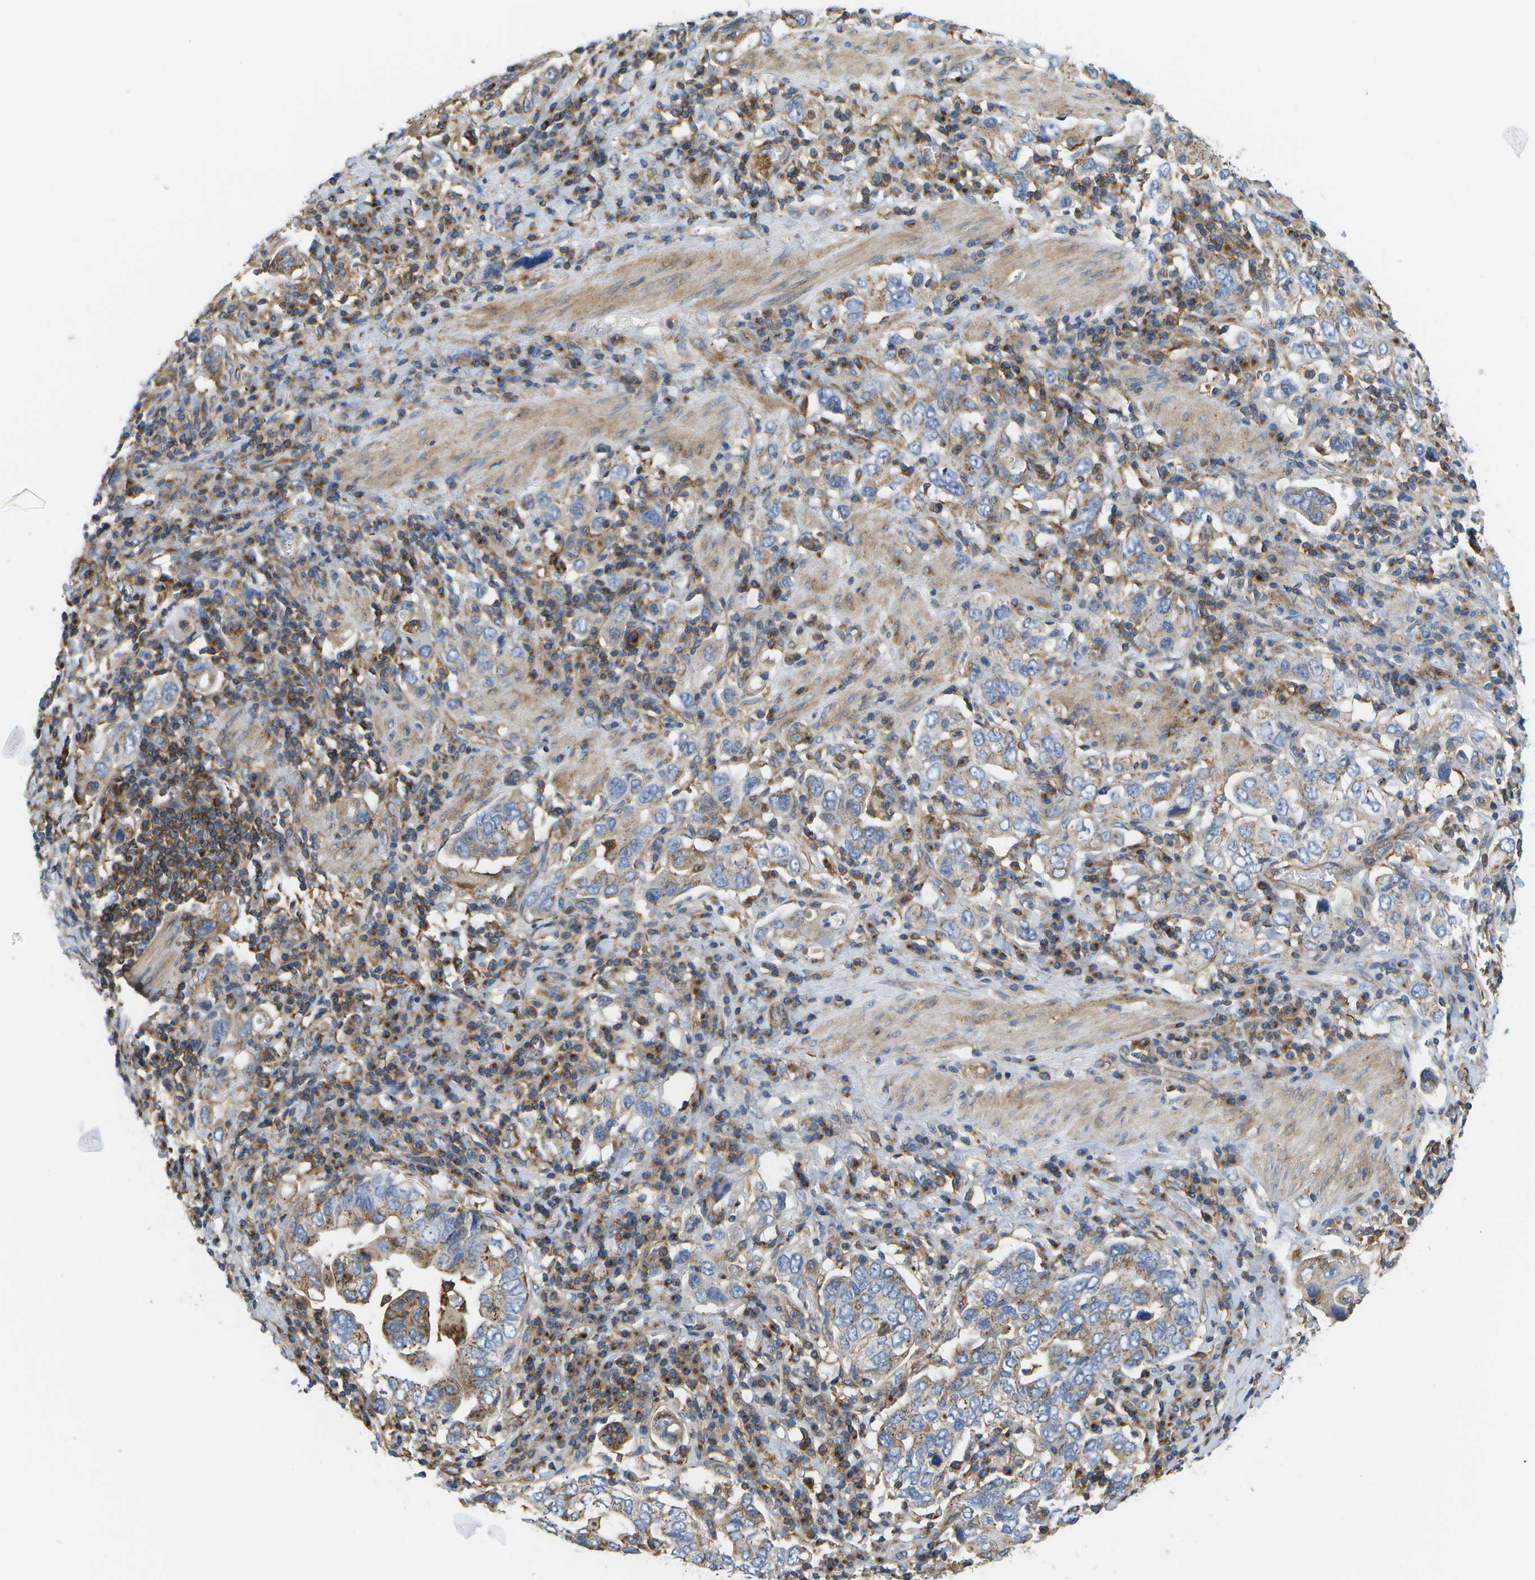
{"staining": {"intensity": "moderate", "quantity": ">75%", "location": "cytoplasmic/membranous"}, "tissue": "stomach cancer", "cell_type": "Tumor cells", "image_type": "cancer", "snomed": [{"axis": "morphology", "description": "Adenocarcinoma, NOS"}, {"axis": "topography", "description": "Stomach, upper"}], "caption": "Immunohistochemistry (IHC) (DAB) staining of human stomach adenocarcinoma shows moderate cytoplasmic/membranous protein expression in approximately >75% of tumor cells.", "gene": "BST2", "patient": {"sex": "male", "age": 62}}